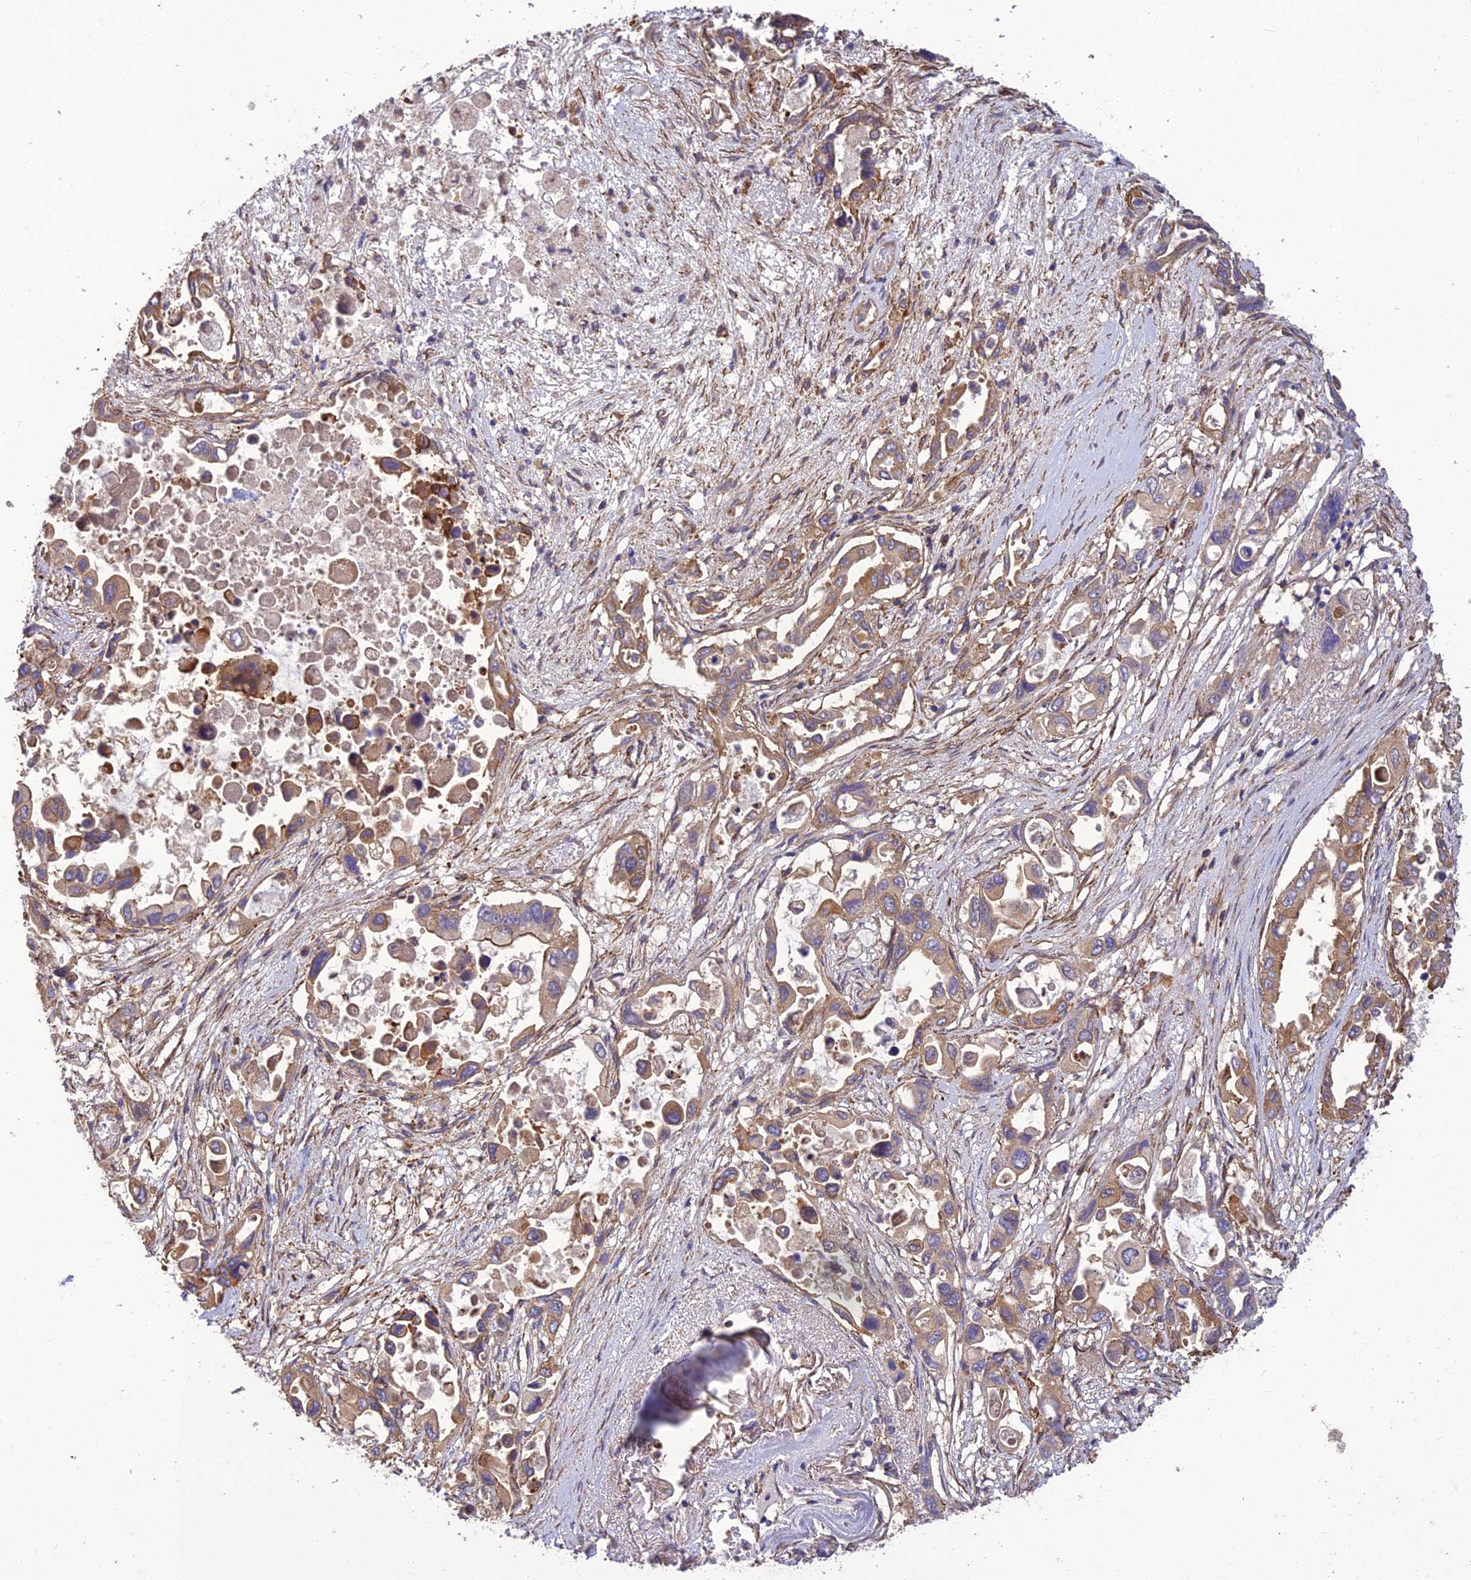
{"staining": {"intensity": "moderate", "quantity": "25%-75%", "location": "cytoplasmic/membranous"}, "tissue": "pancreatic cancer", "cell_type": "Tumor cells", "image_type": "cancer", "snomed": [{"axis": "morphology", "description": "Adenocarcinoma, NOS"}, {"axis": "topography", "description": "Pancreas"}], "caption": "Tumor cells show medium levels of moderate cytoplasmic/membranous expression in approximately 25%-75% of cells in human pancreatic adenocarcinoma.", "gene": "TMEM131L", "patient": {"sex": "male", "age": 92}}